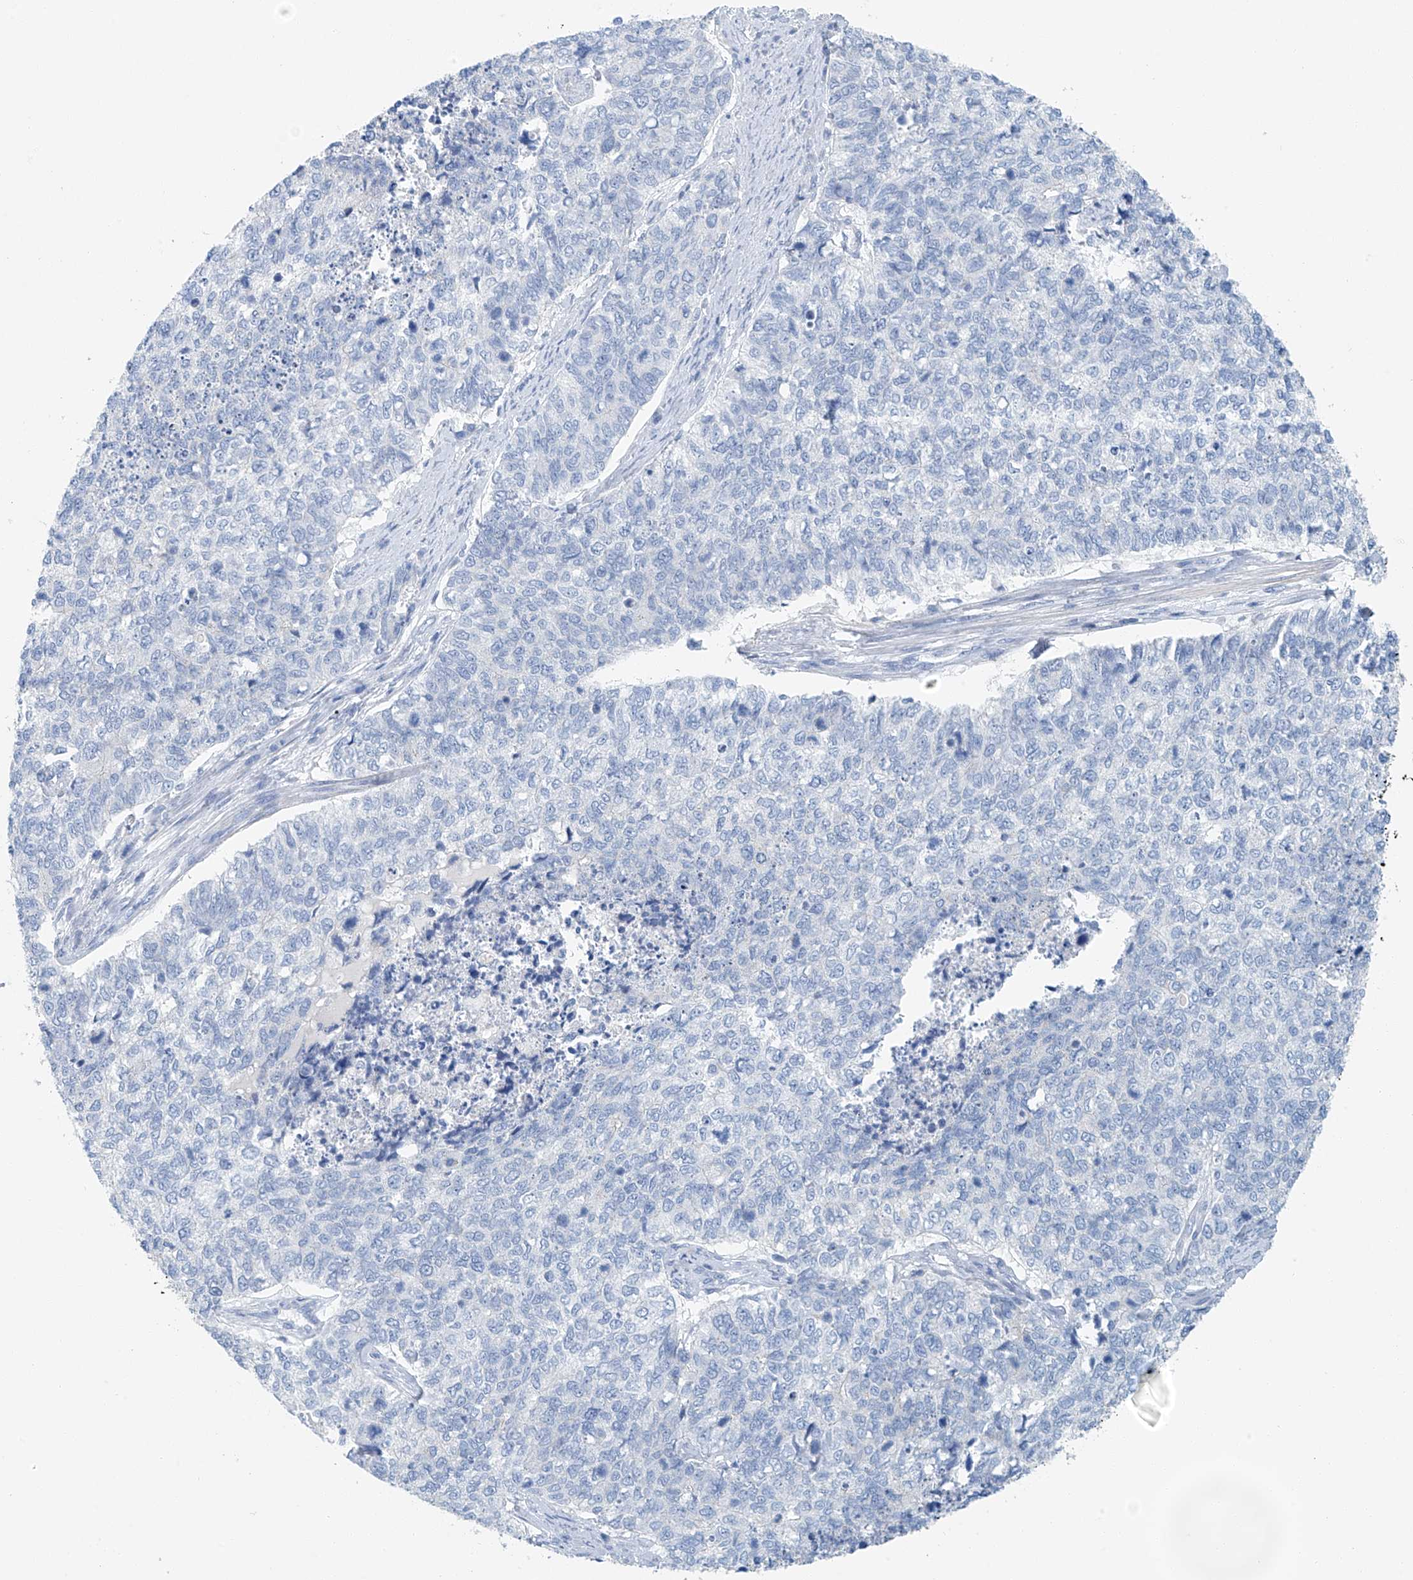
{"staining": {"intensity": "negative", "quantity": "none", "location": "none"}, "tissue": "cervical cancer", "cell_type": "Tumor cells", "image_type": "cancer", "snomed": [{"axis": "morphology", "description": "Squamous cell carcinoma, NOS"}, {"axis": "topography", "description": "Cervix"}], "caption": "The image demonstrates no staining of tumor cells in cervical cancer. (Stains: DAB (3,3'-diaminobenzidine) IHC with hematoxylin counter stain, Microscopy: brightfield microscopy at high magnification).", "gene": "C1orf87", "patient": {"sex": "female", "age": 63}}